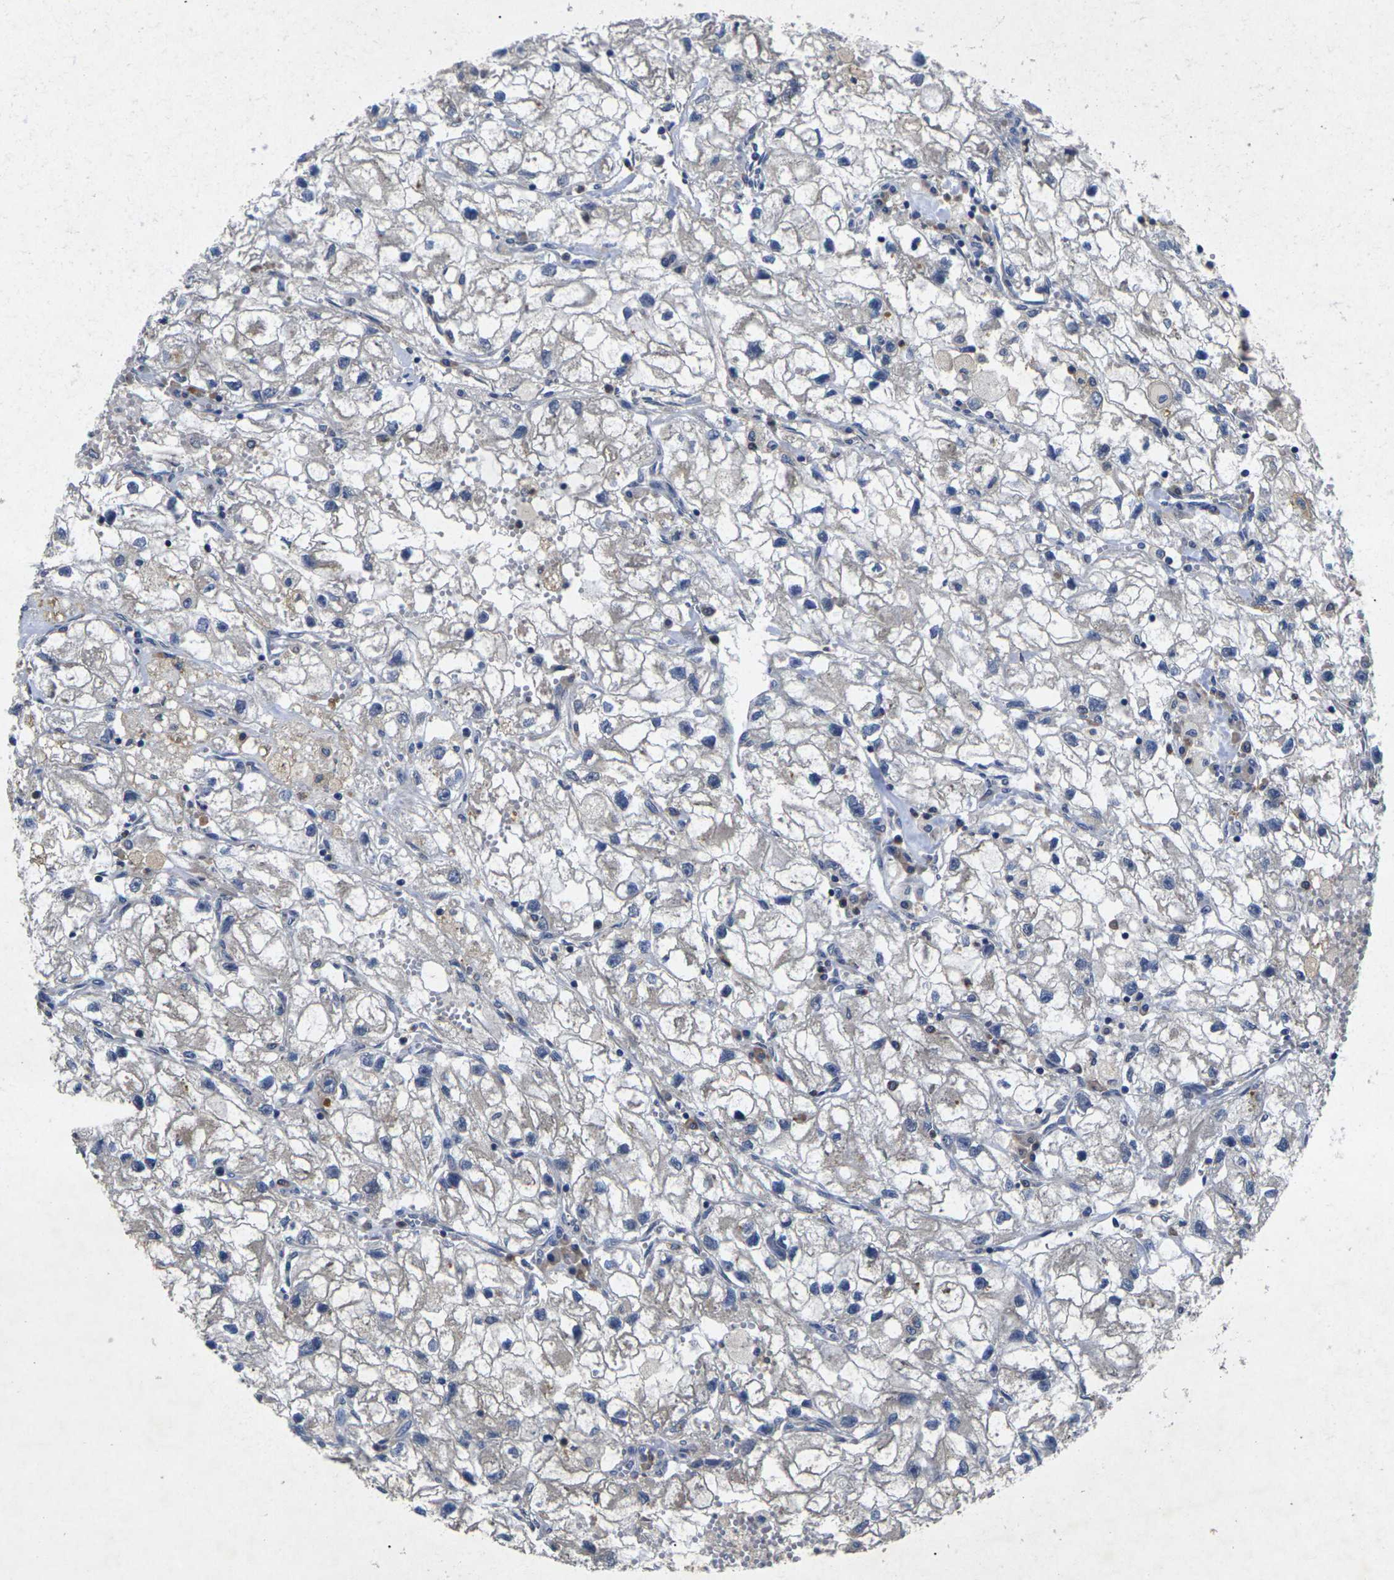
{"staining": {"intensity": "negative", "quantity": "none", "location": "none"}, "tissue": "renal cancer", "cell_type": "Tumor cells", "image_type": "cancer", "snomed": [{"axis": "morphology", "description": "Adenocarcinoma, NOS"}, {"axis": "topography", "description": "Kidney"}], "caption": "High magnification brightfield microscopy of adenocarcinoma (renal) stained with DAB (3,3'-diaminobenzidine) (brown) and counterstained with hematoxylin (blue): tumor cells show no significant positivity. (DAB immunohistochemistry (IHC) visualized using brightfield microscopy, high magnification).", "gene": "KIF1B", "patient": {"sex": "female", "age": 70}}